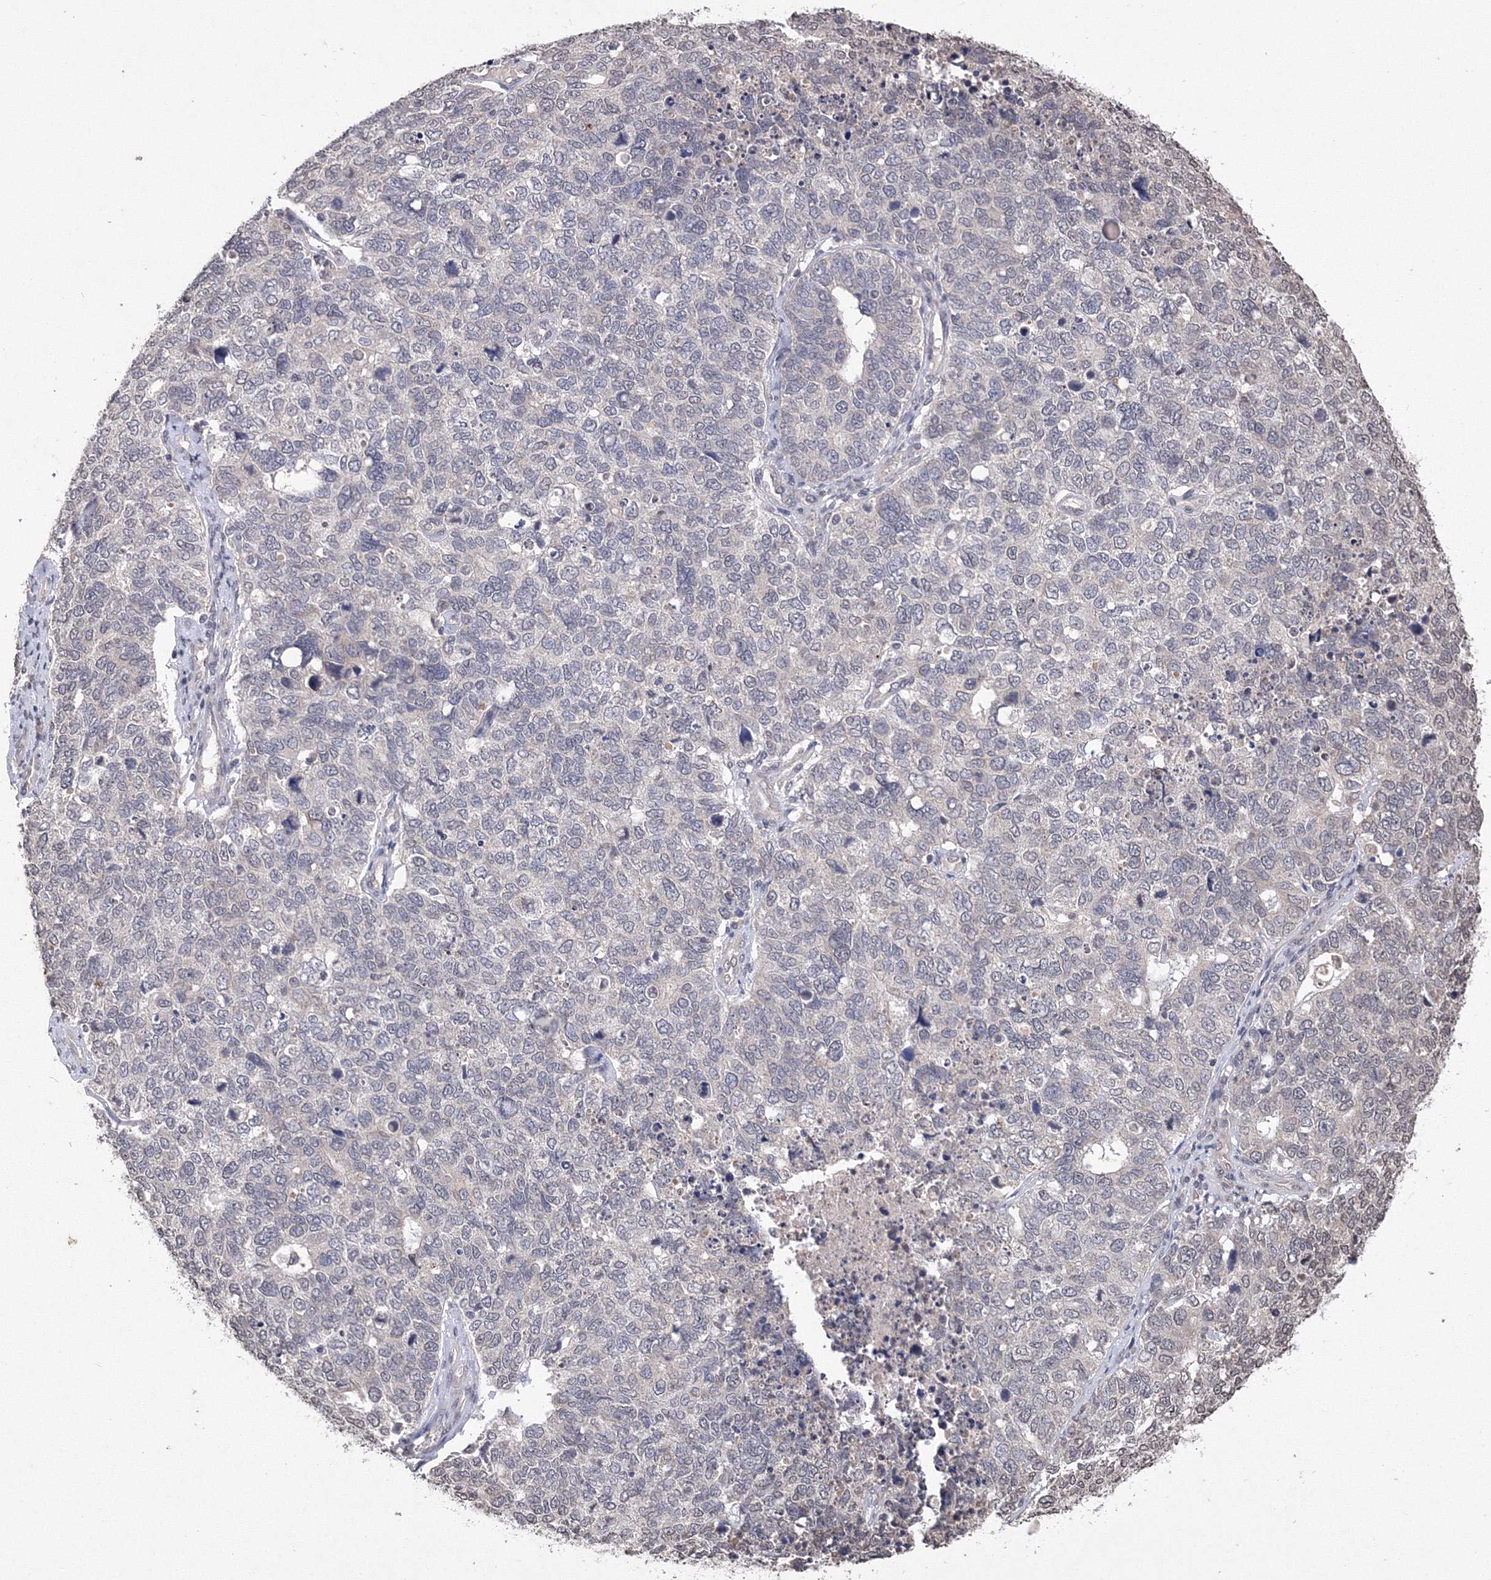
{"staining": {"intensity": "negative", "quantity": "none", "location": "none"}, "tissue": "cervical cancer", "cell_type": "Tumor cells", "image_type": "cancer", "snomed": [{"axis": "morphology", "description": "Squamous cell carcinoma, NOS"}, {"axis": "topography", "description": "Cervix"}], "caption": "An image of human cervical squamous cell carcinoma is negative for staining in tumor cells.", "gene": "GPN1", "patient": {"sex": "female", "age": 63}}